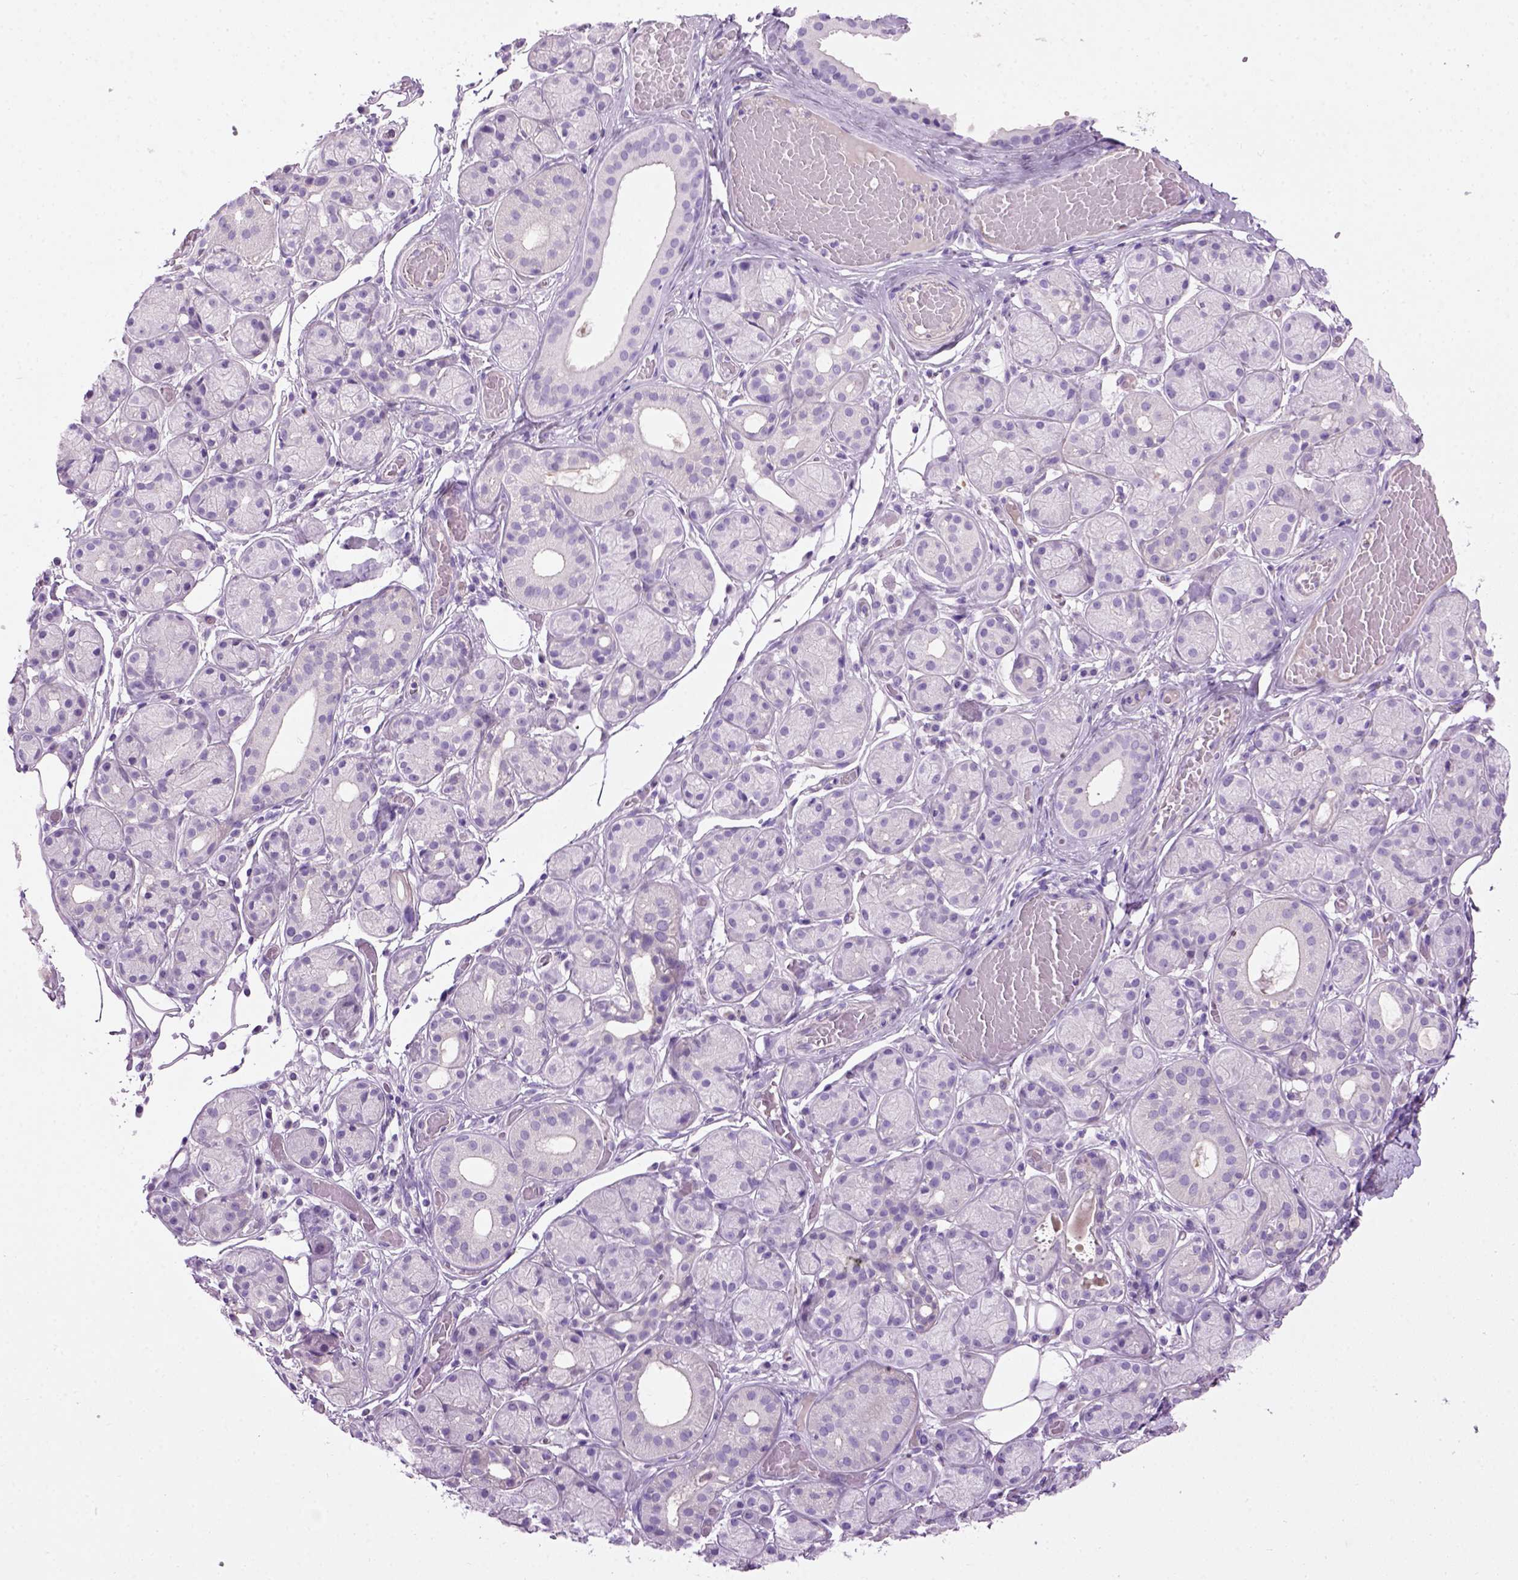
{"staining": {"intensity": "negative", "quantity": "none", "location": "none"}, "tissue": "salivary gland", "cell_type": "Glandular cells", "image_type": "normal", "snomed": [{"axis": "morphology", "description": "Normal tissue, NOS"}, {"axis": "topography", "description": "Salivary gland"}, {"axis": "topography", "description": "Peripheral nerve tissue"}], "caption": "This is an immunohistochemistry (IHC) histopathology image of unremarkable salivary gland. There is no positivity in glandular cells.", "gene": "GABRB2", "patient": {"sex": "male", "age": 71}}